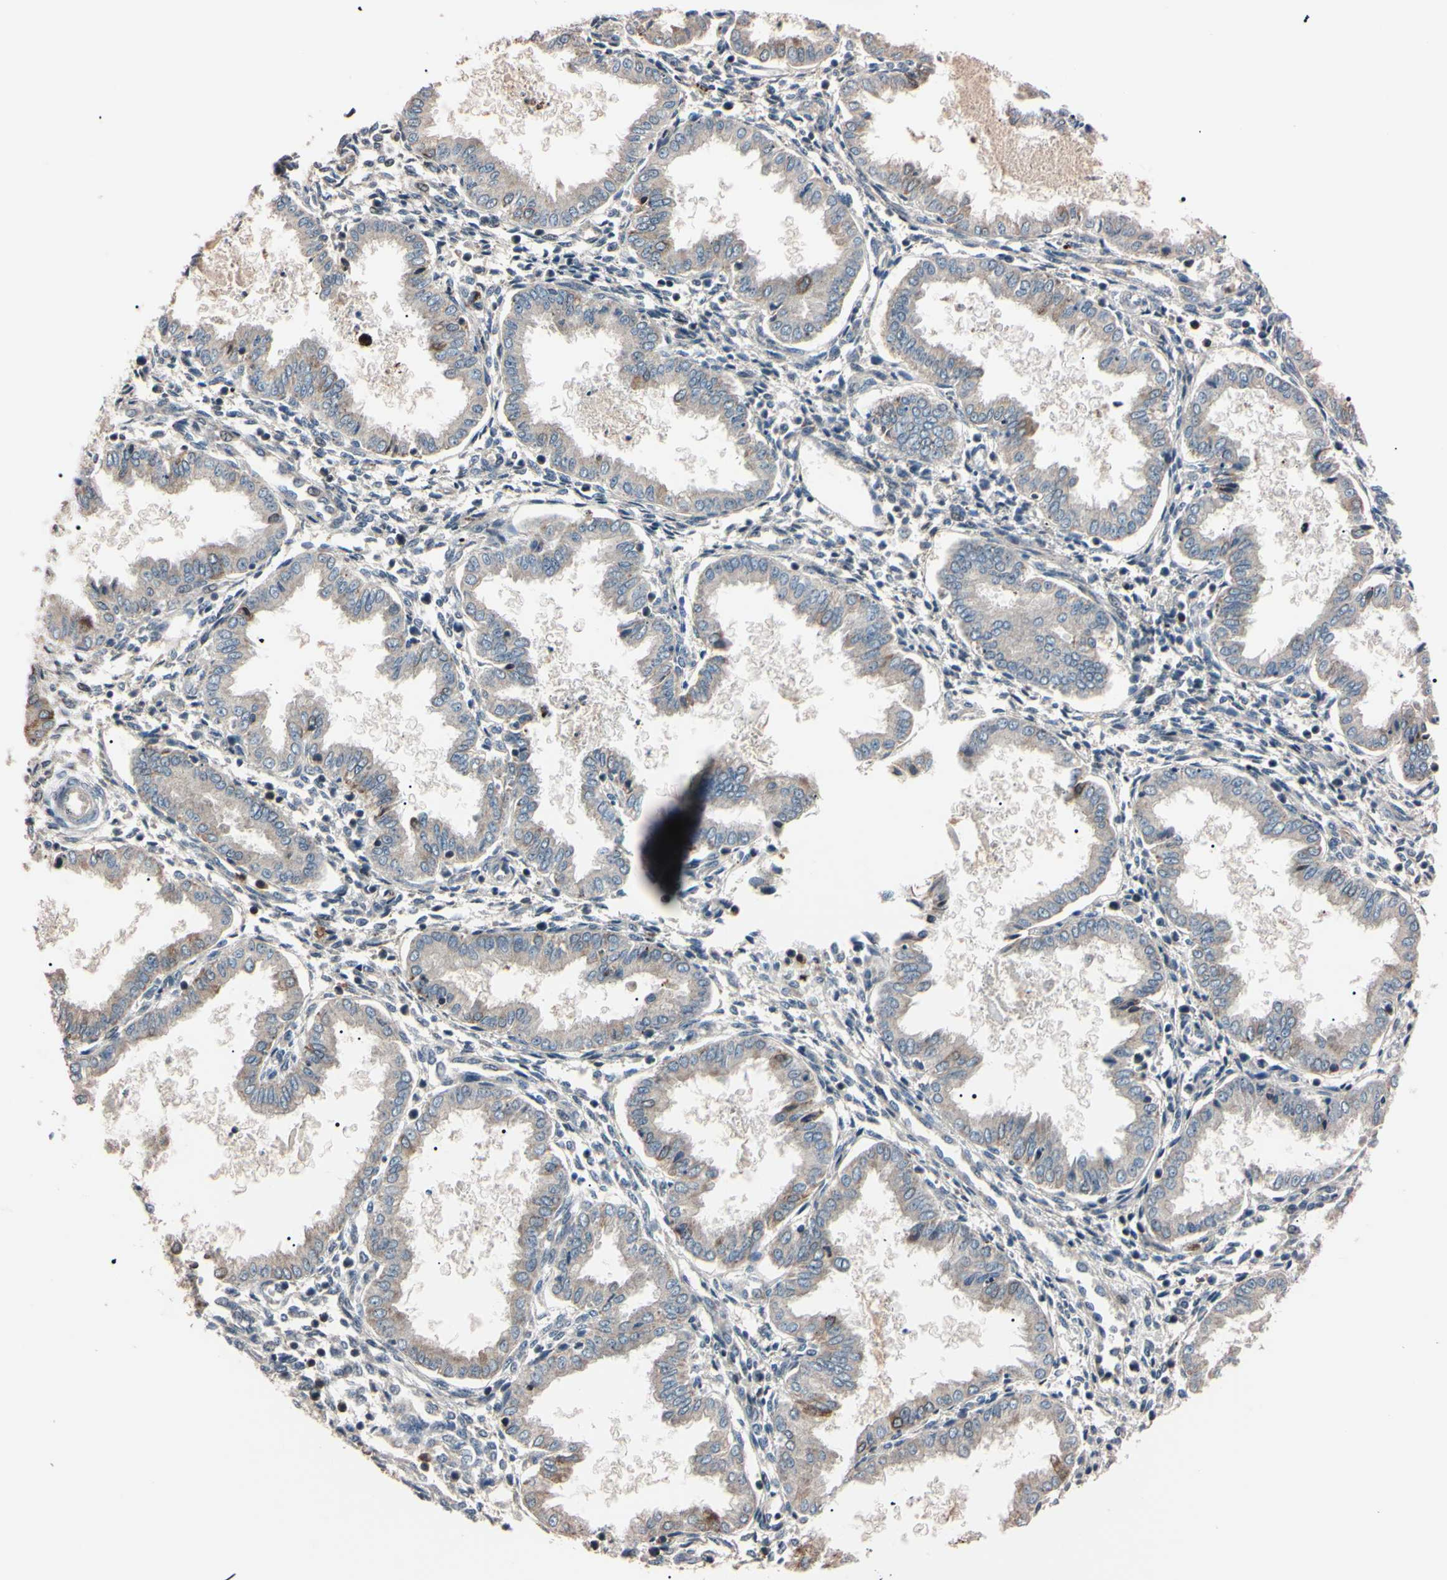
{"staining": {"intensity": "weak", "quantity": ">75%", "location": "cytoplasmic/membranous"}, "tissue": "endometrium", "cell_type": "Cells in endometrial stroma", "image_type": "normal", "snomed": [{"axis": "morphology", "description": "Normal tissue, NOS"}, {"axis": "topography", "description": "Endometrium"}], "caption": "This photomicrograph exhibits IHC staining of normal human endometrium, with low weak cytoplasmic/membranous staining in approximately >75% of cells in endometrial stroma.", "gene": "TRAF5", "patient": {"sex": "female", "age": 33}}